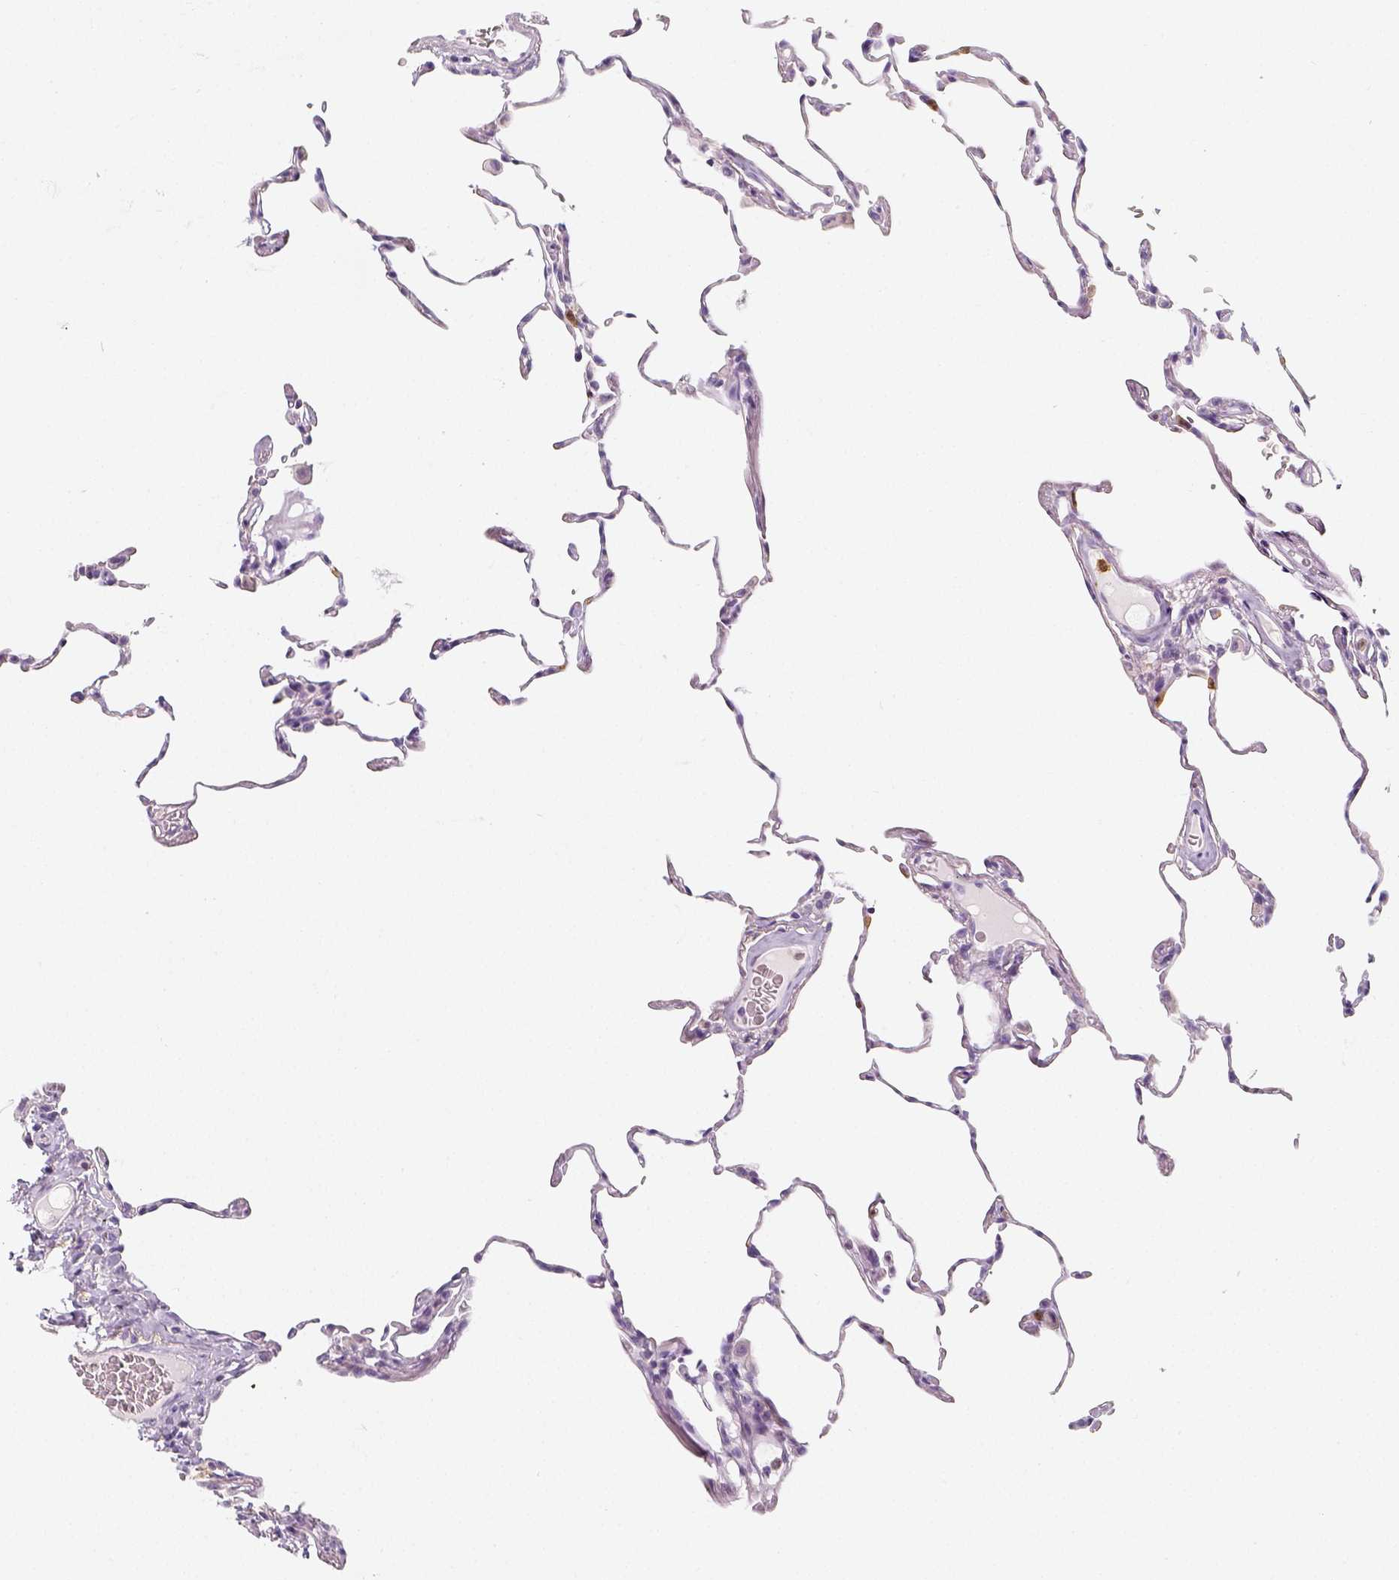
{"staining": {"intensity": "negative", "quantity": "none", "location": "none"}, "tissue": "lung", "cell_type": "Alveolar cells", "image_type": "normal", "snomed": [{"axis": "morphology", "description": "Normal tissue, NOS"}, {"axis": "topography", "description": "Lung"}], "caption": "Immunohistochemistry photomicrograph of normal lung: human lung stained with DAB (3,3'-diaminobenzidine) displays no significant protein positivity in alveolar cells.", "gene": "NECAB2", "patient": {"sex": "female", "age": 57}}